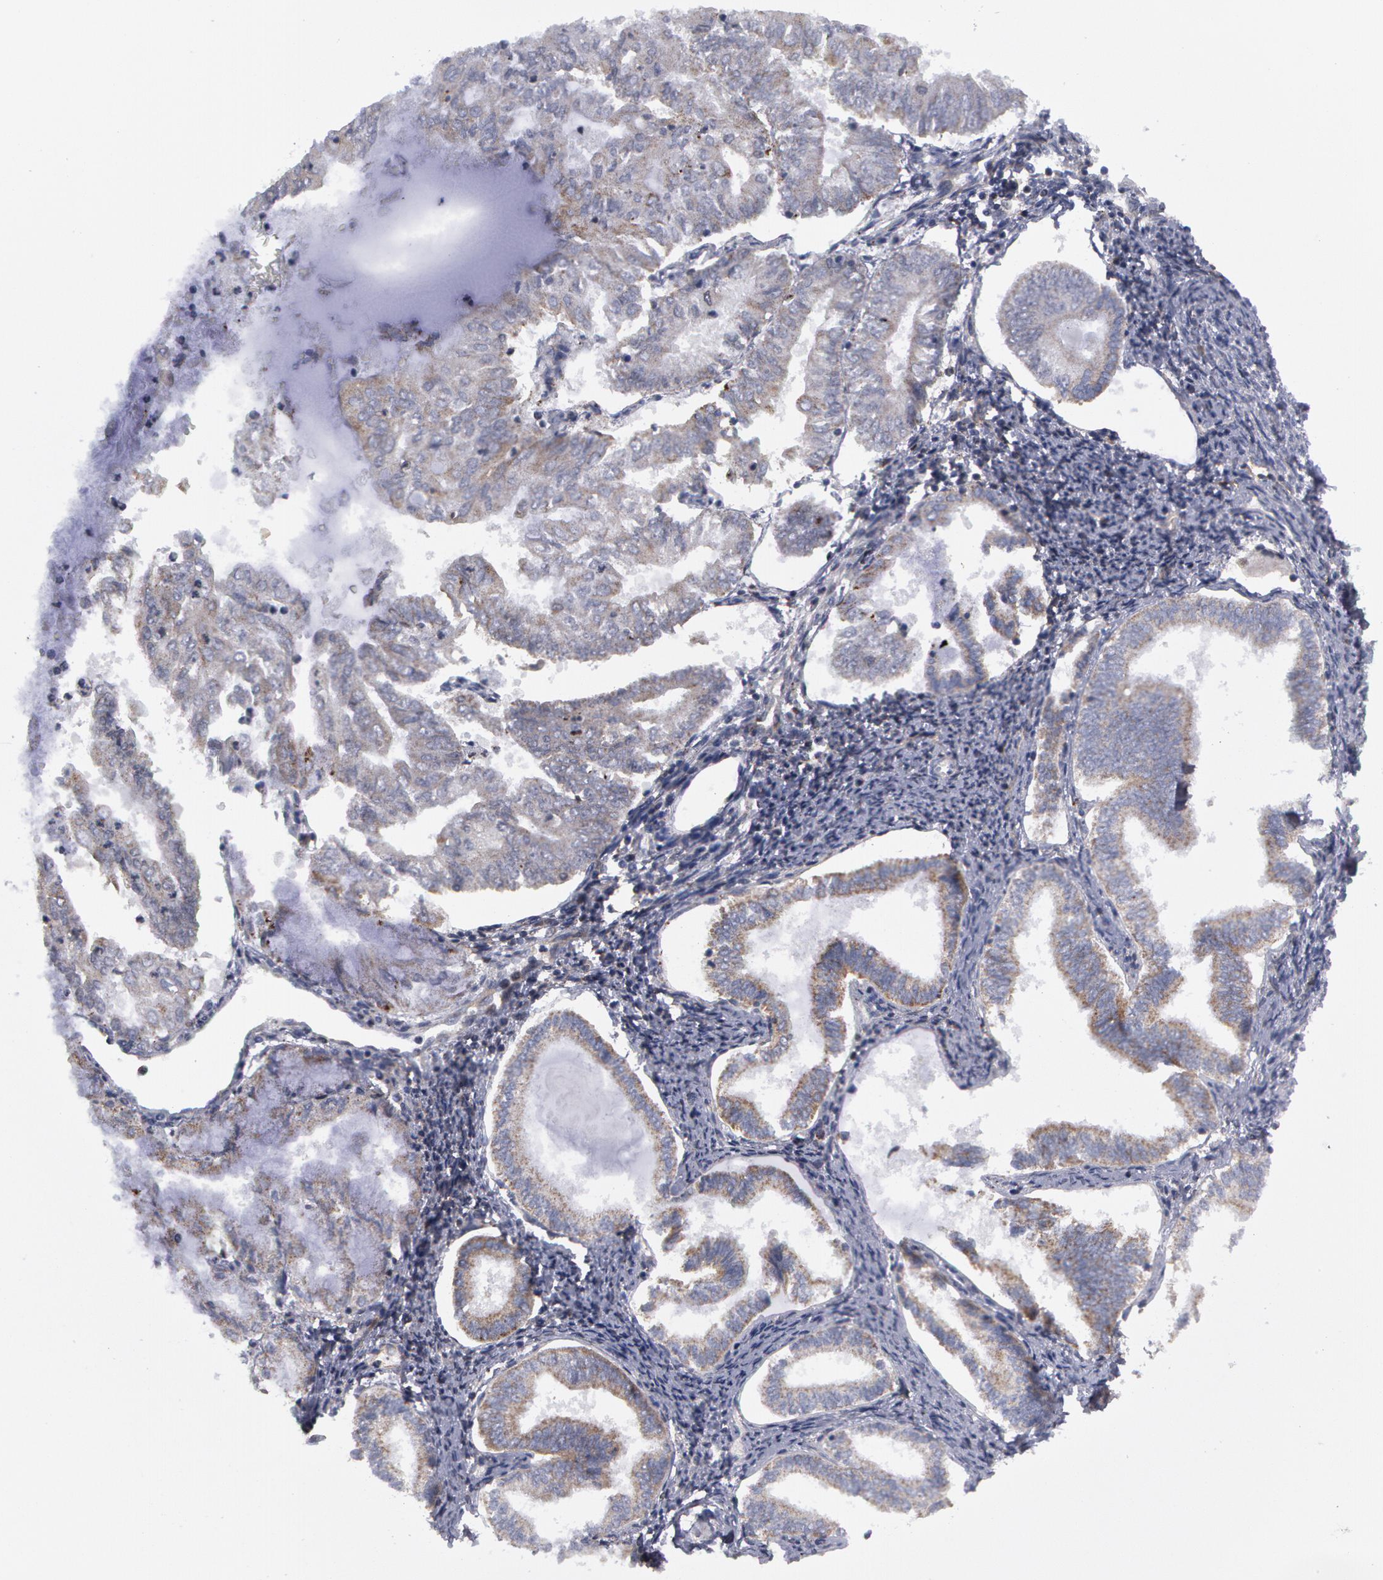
{"staining": {"intensity": "weak", "quantity": "25%-75%", "location": "cytoplasmic/membranous"}, "tissue": "endometrial cancer", "cell_type": "Tumor cells", "image_type": "cancer", "snomed": [{"axis": "morphology", "description": "Adenocarcinoma, NOS"}, {"axis": "topography", "description": "Endometrium"}], "caption": "Immunohistochemistry (IHC) (DAB (3,3'-diaminobenzidine)) staining of adenocarcinoma (endometrial) demonstrates weak cytoplasmic/membranous protein expression in approximately 25%-75% of tumor cells.", "gene": "ERBB2", "patient": {"sex": "female", "age": 79}}